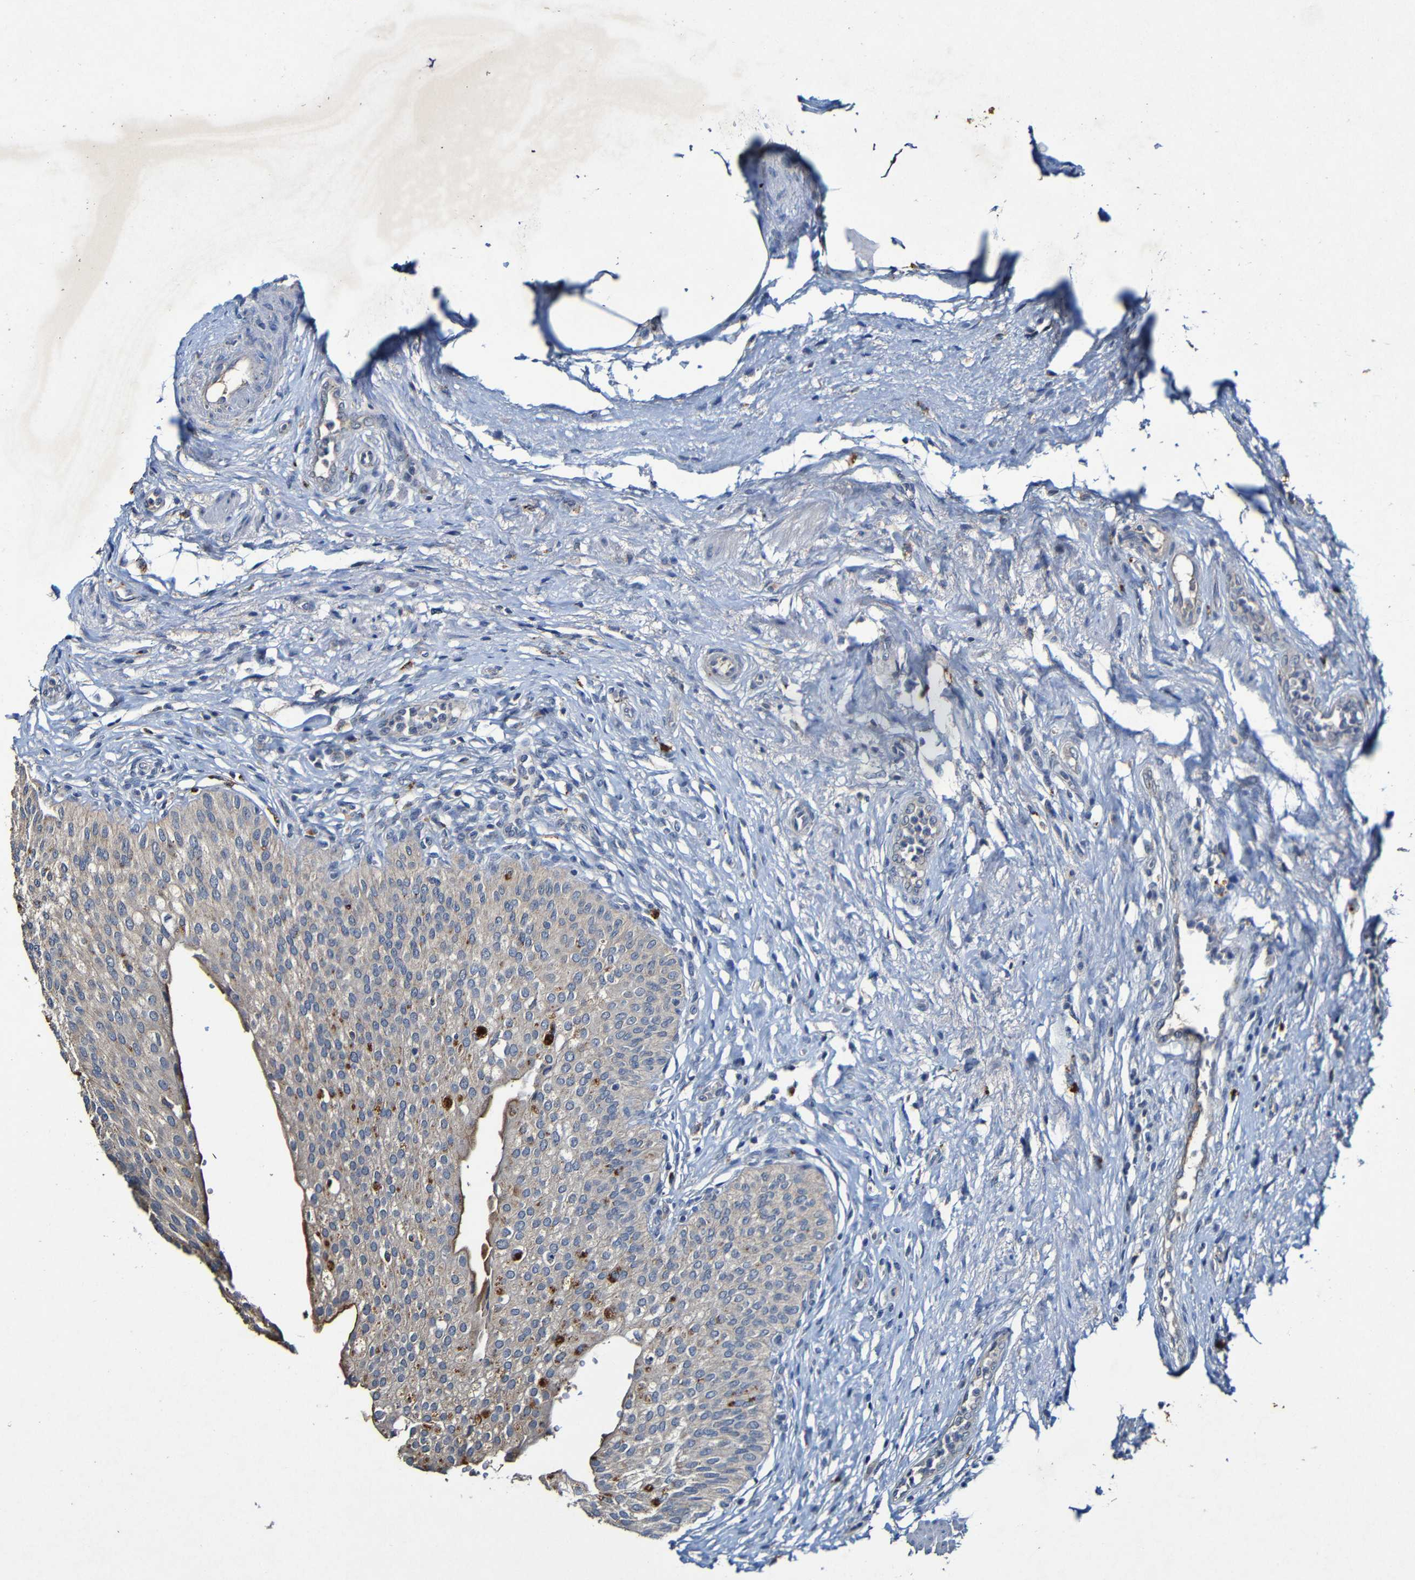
{"staining": {"intensity": "weak", "quantity": "25%-75%", "location": "cytoplasmic/membranous"}, "tissue": "urinary bladder", "cell_type": "Urothelial cells", "image_type": "normal", "snomed": [{"axis": "morphology", "description": "Normal tissue, NOS"}, {"axis": "topography", "description": "Urinary bladder"}], "caption": "About 25%-75% of urothelial cells in normal human urinary bladder reveal weak cytoplasmic/membranous protein staining as visualized by brown immunohistochemical staining.", "gene": "LRRC70", "patient": {"sex": "male", "age": 46}}